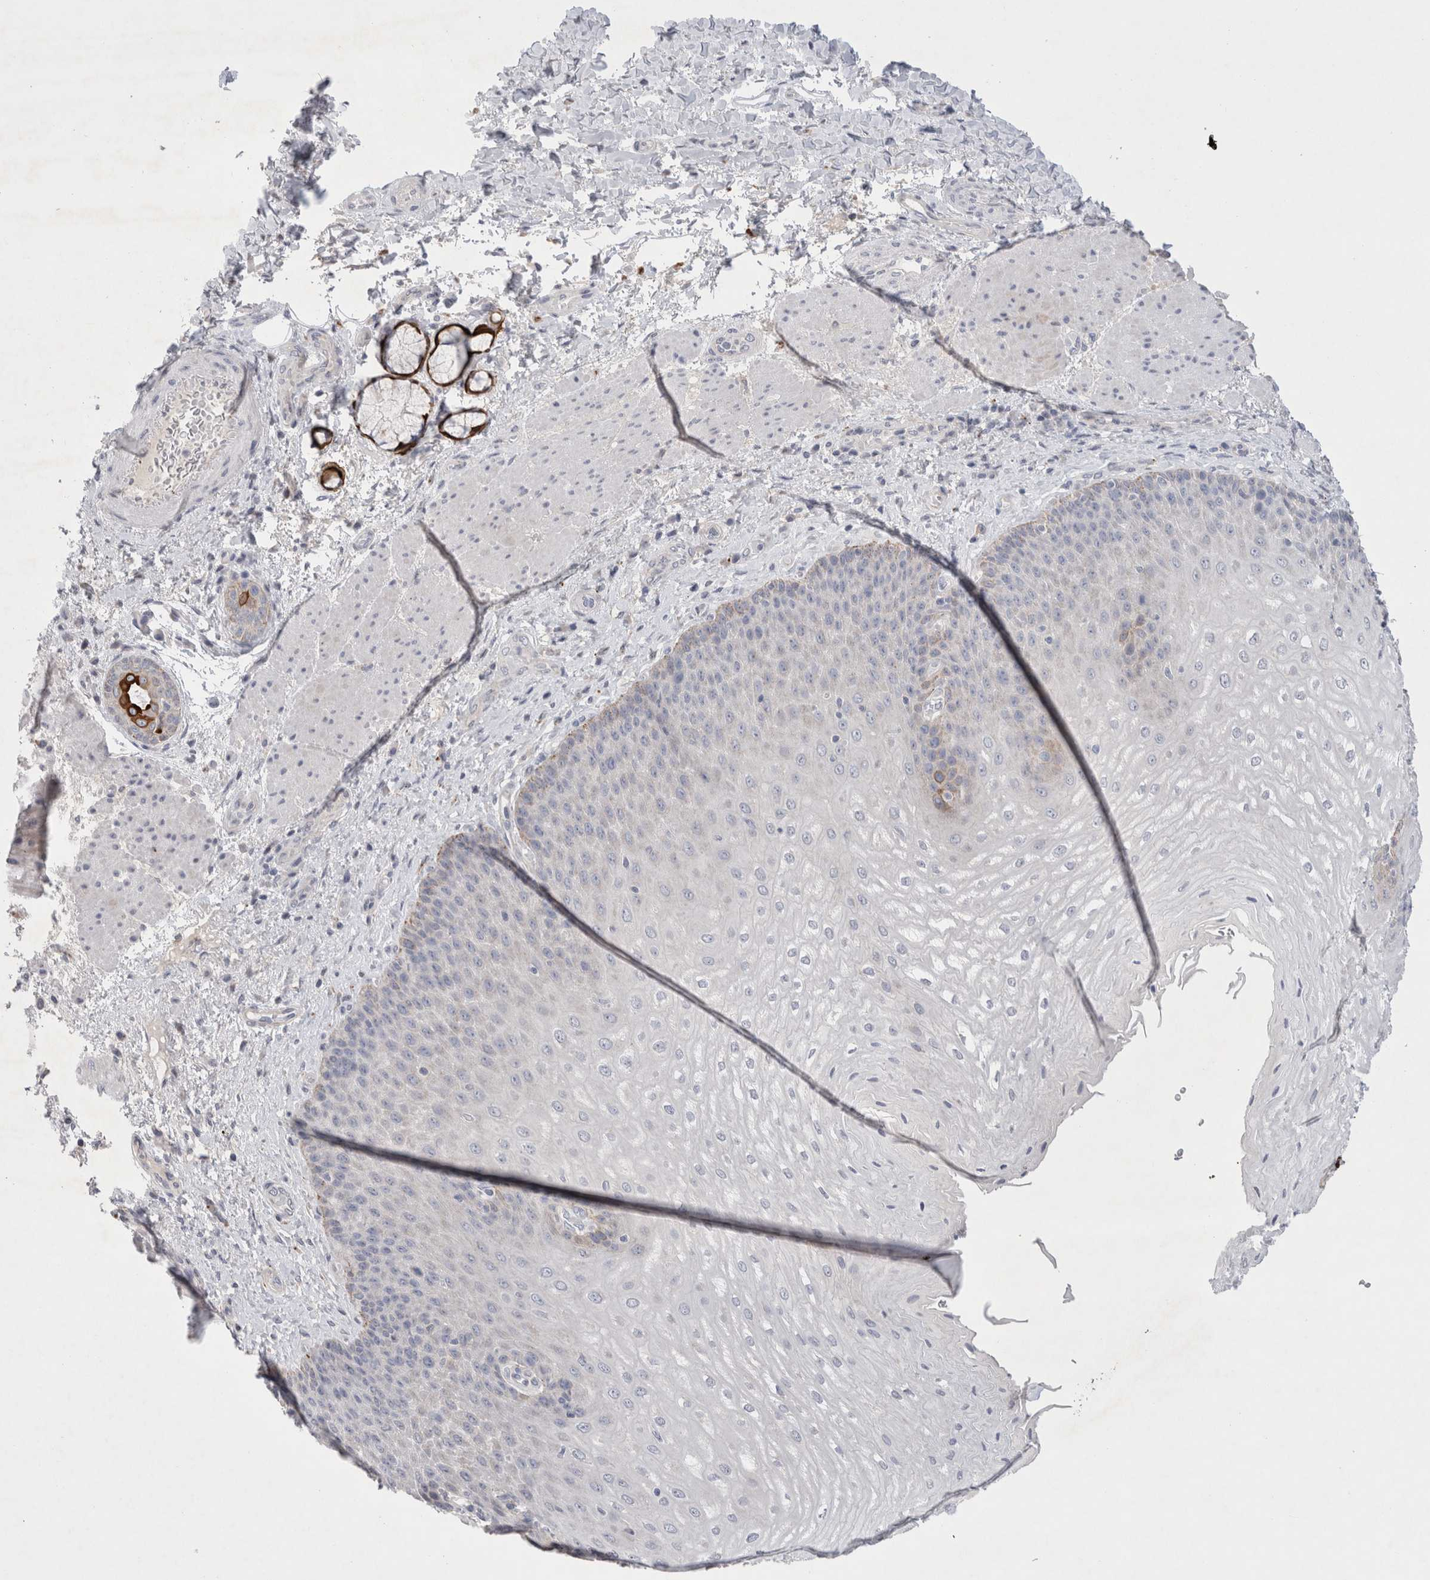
{"staining": {"intensity": "strong", "quantity": "<25%", "location": "cytoplasmic/membranous"}, "tissue": "esophagus", "cell_type": "Squamous epithelial cells", "image_type": "normal", "snomed": [{"axis": "morphology", "description": "Normal tissue, NOS"}, {"axis": "topography", "description": "Esophagus"}], "caption": "Immunohistochemical staining of unremarkable human esophagus demonstrates <25% levels of strong cytoplasmic/membranous protein positivity in about <25% of squamous epithelial cells.", "gene": "GAA", "patient": {"sex": "male", "age": 54}}